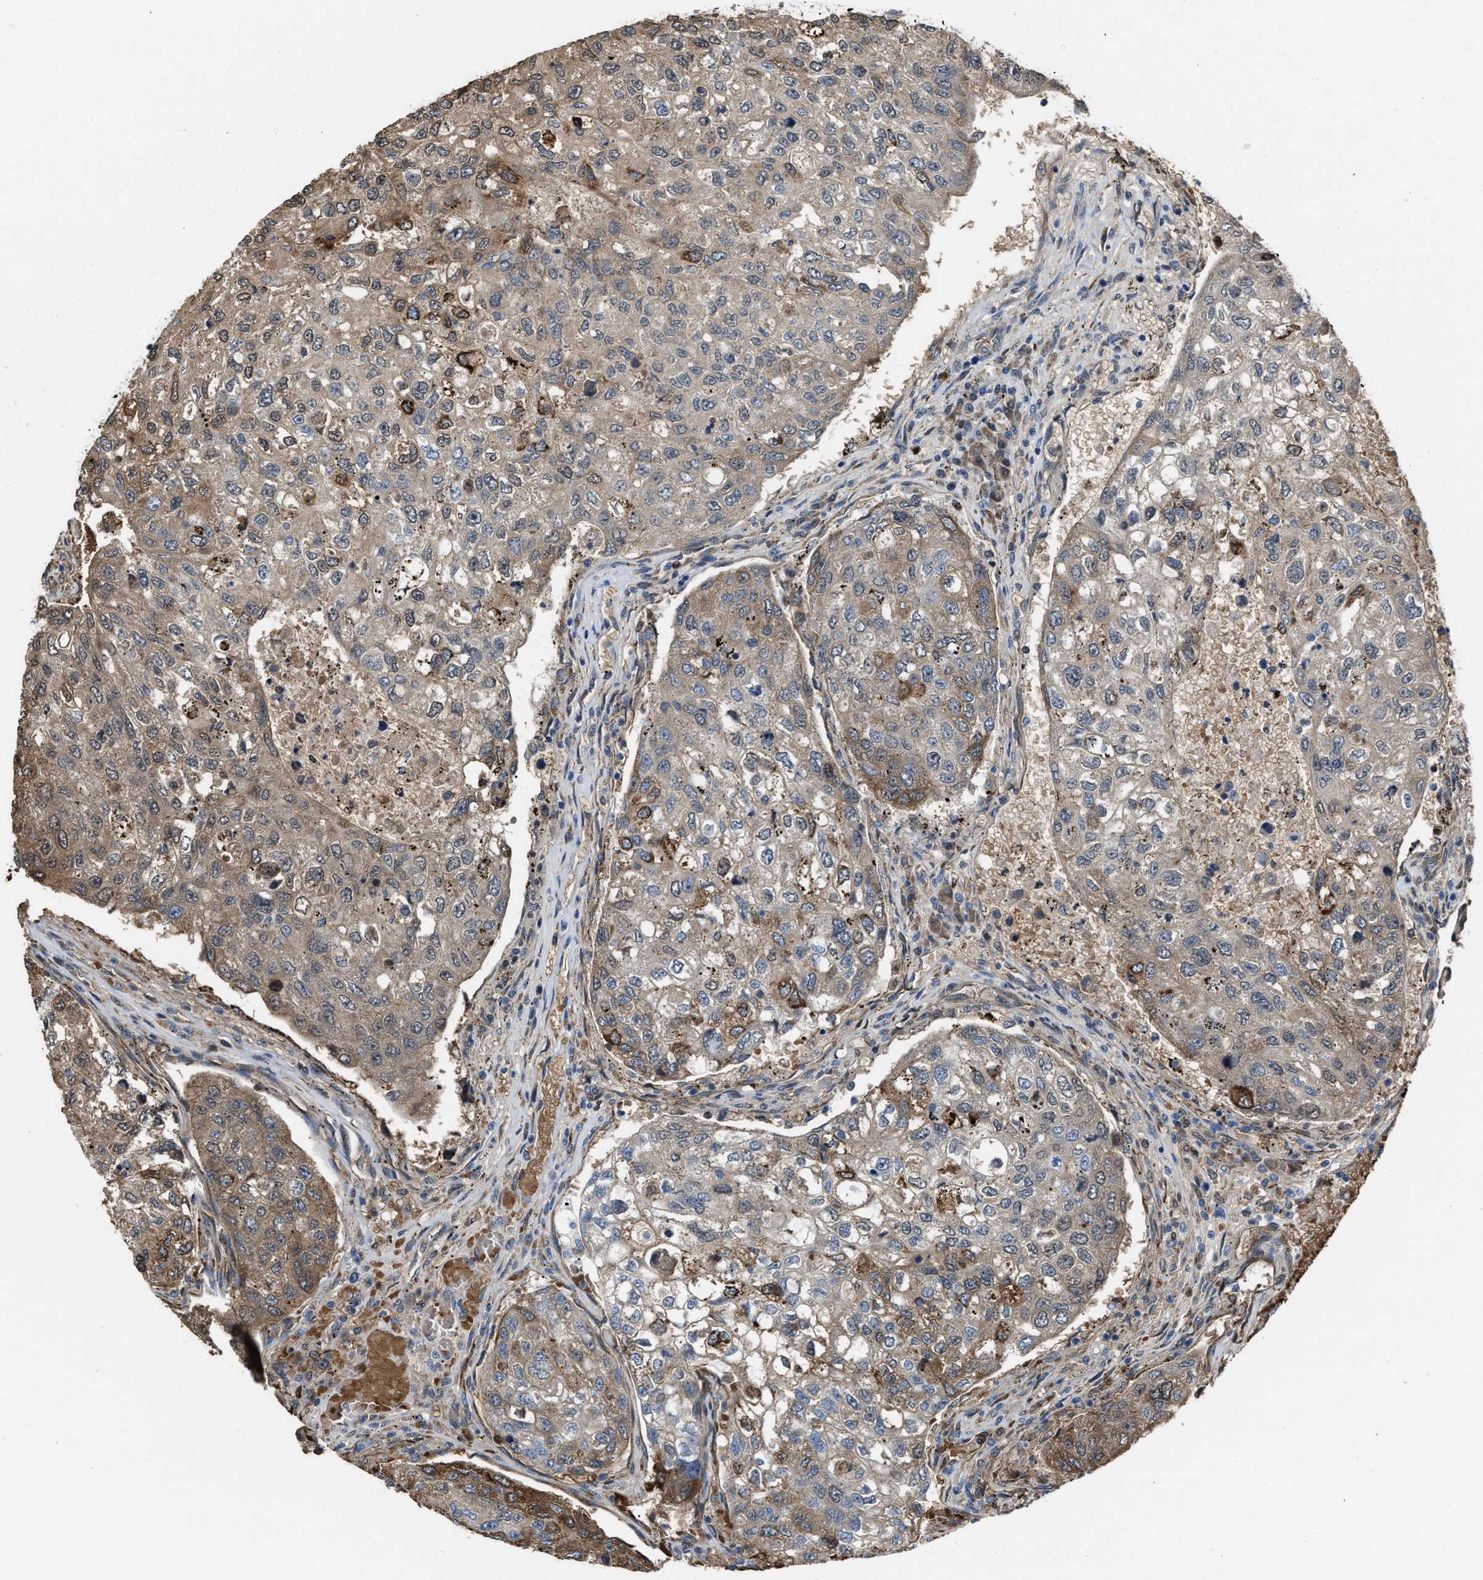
{"staining": {"intensity": "strong", "quantity": "25%-75%", "location": "cytoplasmic/membranous"}, "tissue": "urothelial cancer", "cell_type": "Tumor cells", "image_type": "cancer", "snomed": [{"axis": "morphology", "description": "Urothelial carcinoma, High grade"}, {"axis": "topography", "description": "Lymph node"}, {"axis": "topography", "description": "Urinary bladder"}], "caption": "A histopathology image showing strong cytoplasmic/membranous expression in approximately 25%-75% of tumor cells in urothelial cancer, as visualized by brown immunohistochemical staining.", "gene": "SELENOM", "patient": {"sex": "male", "age": 51}}